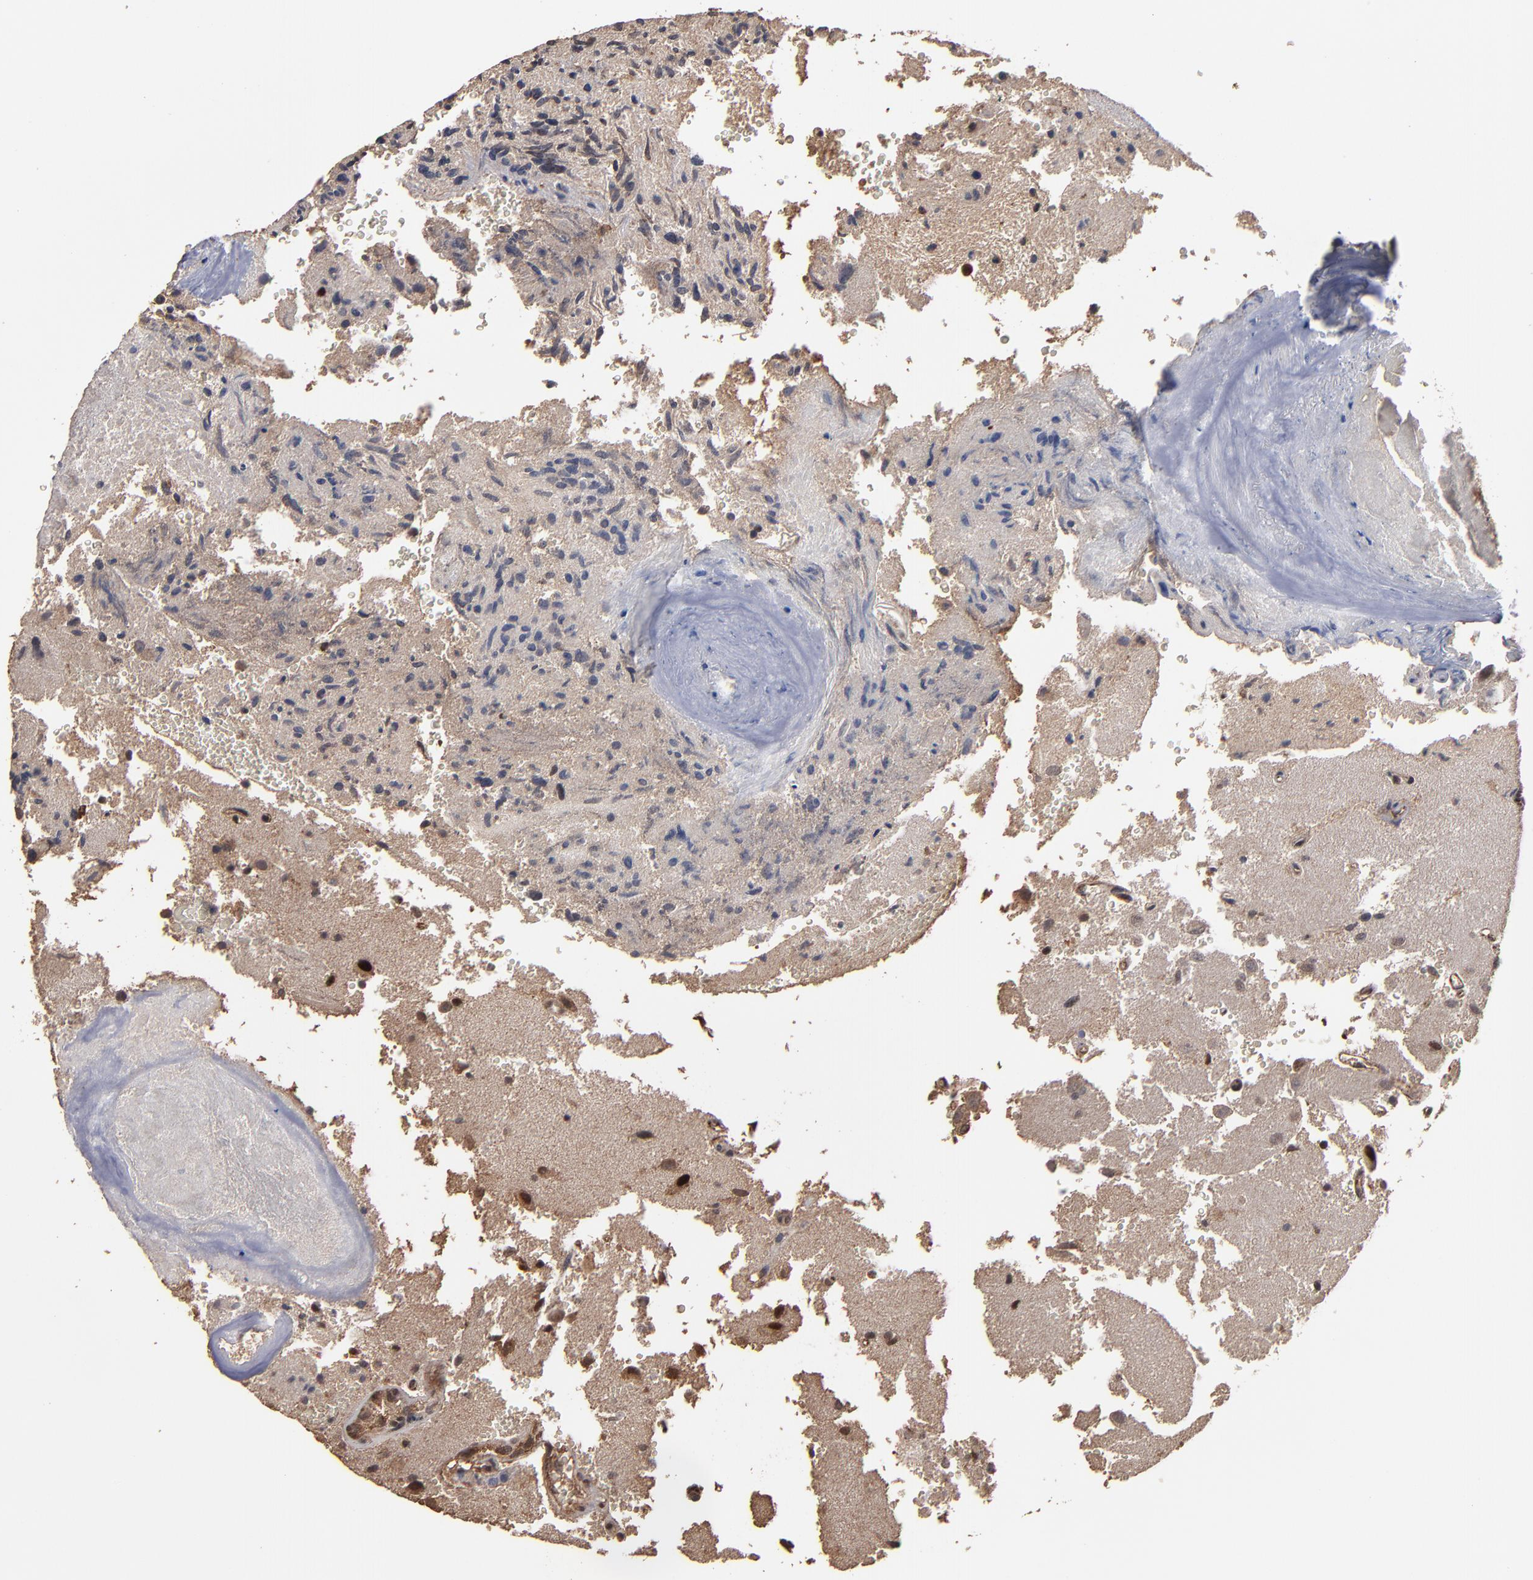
{"staining": {"intensity": "weak", "quantity": ">75%", "location": "cytoplasmic/membranous,nuclear"}, "tissue": "glioma", "cell_type": "Tumor cells", "image_type": "cancer", "snomed": [{"axis": "morphology", "description": "Normal tissue, NOS"}, {"axis": "morphology", "description": "Glioma, malignant, High grade"}, {"axis": "topography", "description": "Cerebral cortex"}], "caption": "An image showing weak cytoplasmic/membranous and nuclear positivity in approximately >75% of tumor cells in malignant glioma (high-grade), as visualized by brown immunohistochemical staining.", "gene": "NXF2B", "patient": {"sex": "male", "age": 75}}